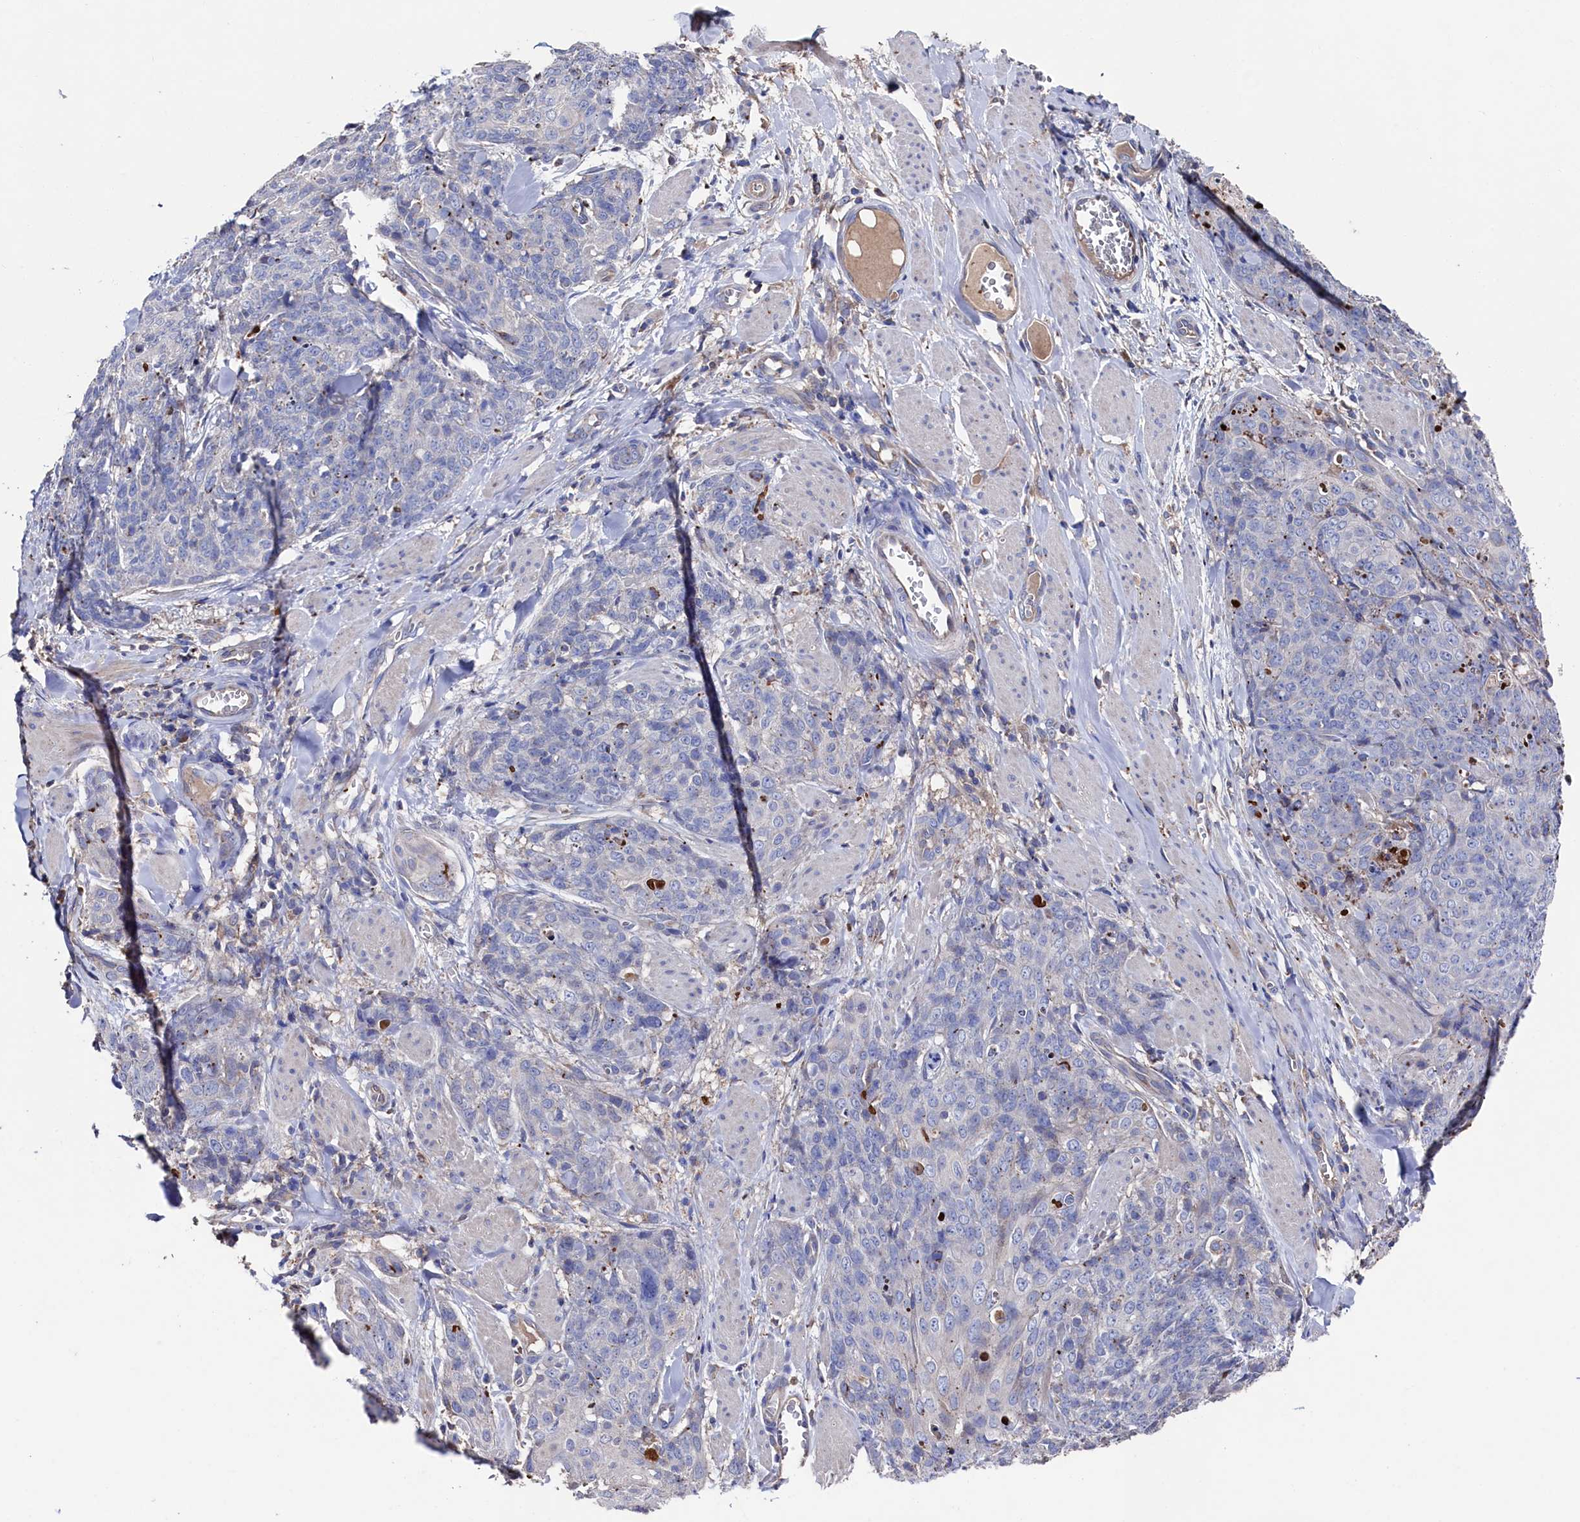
{"staining": {"intensity": "negative", "quantity": "none", "location": "none"}, "tissue": "skin cancer", "cell_type": "Tumor cells", "image_type": "cancer", "snomed": [{"axis": "morphology", "description": "Squamous cell carcinoma, NOS"}, {"axis": "topography", "description": "Skin"}, {"axis": "topography", "description": "Vulva"}], "caption": "Skin cancer stained for a protein using immunohistochemistry exhibits no staining tumor cells.", "gene": "TK2", "patient": {"sex": "female", "age": 85}}